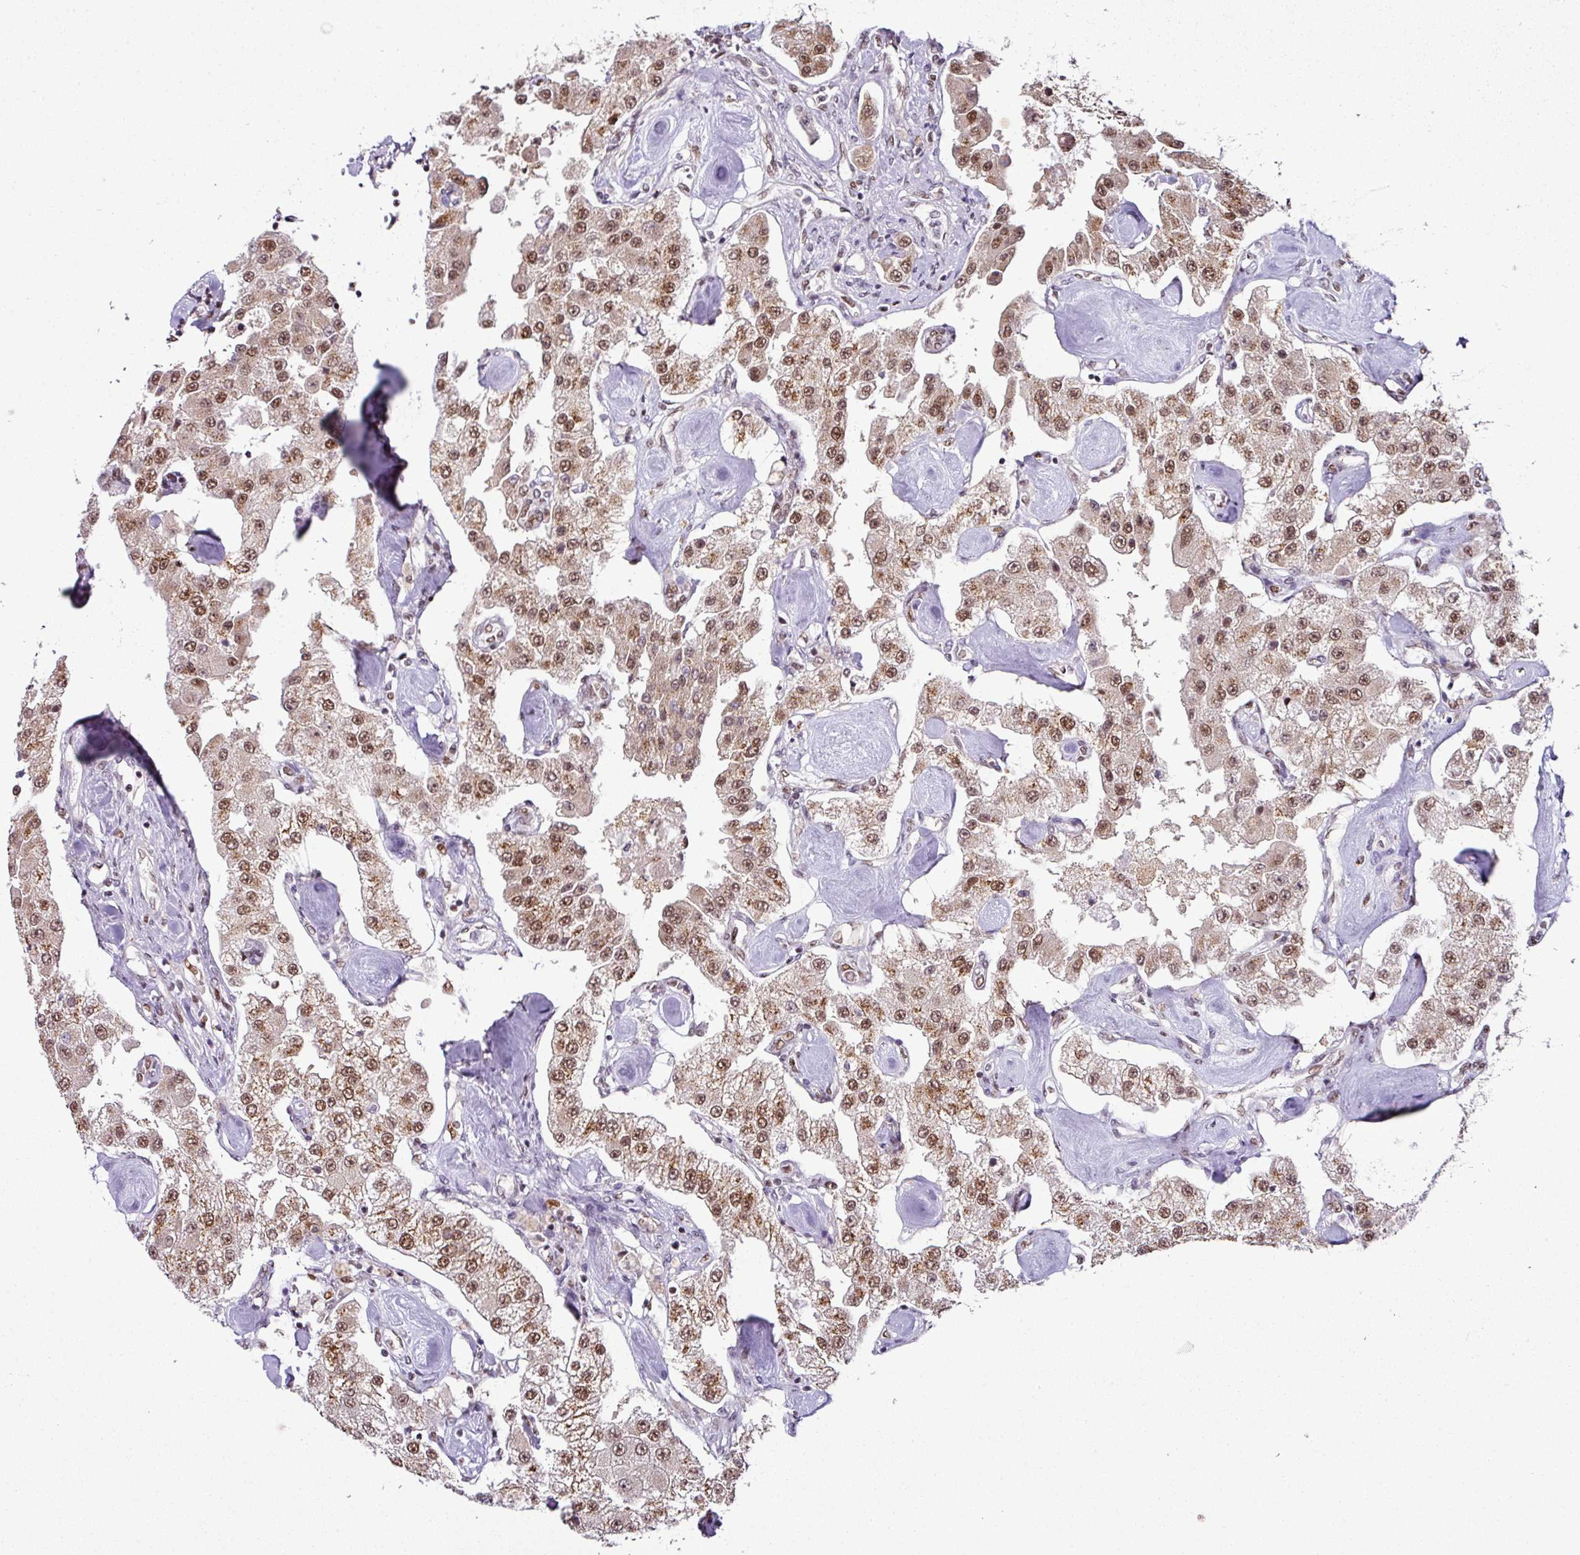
{"staining": {"intensity": "moderate", "quantity": ">75%", "location": "nuclear"}, "tissue": "carcinoid", "cell_type": "Tumor cells", "image_type": "cancer", "snomed": [{"axis": "morphology", "description": "Carcinoid, malignant, NOS"}, {"axis": "topography", "description": "Pancreas"}], "caption": "A micrograph of human carcinoid (malignant) stained for a protein shows moderate nuclear brown staining in tumor cells.", "gene": "PGAP4", "patient": {"sex": "male", "age": 41}}